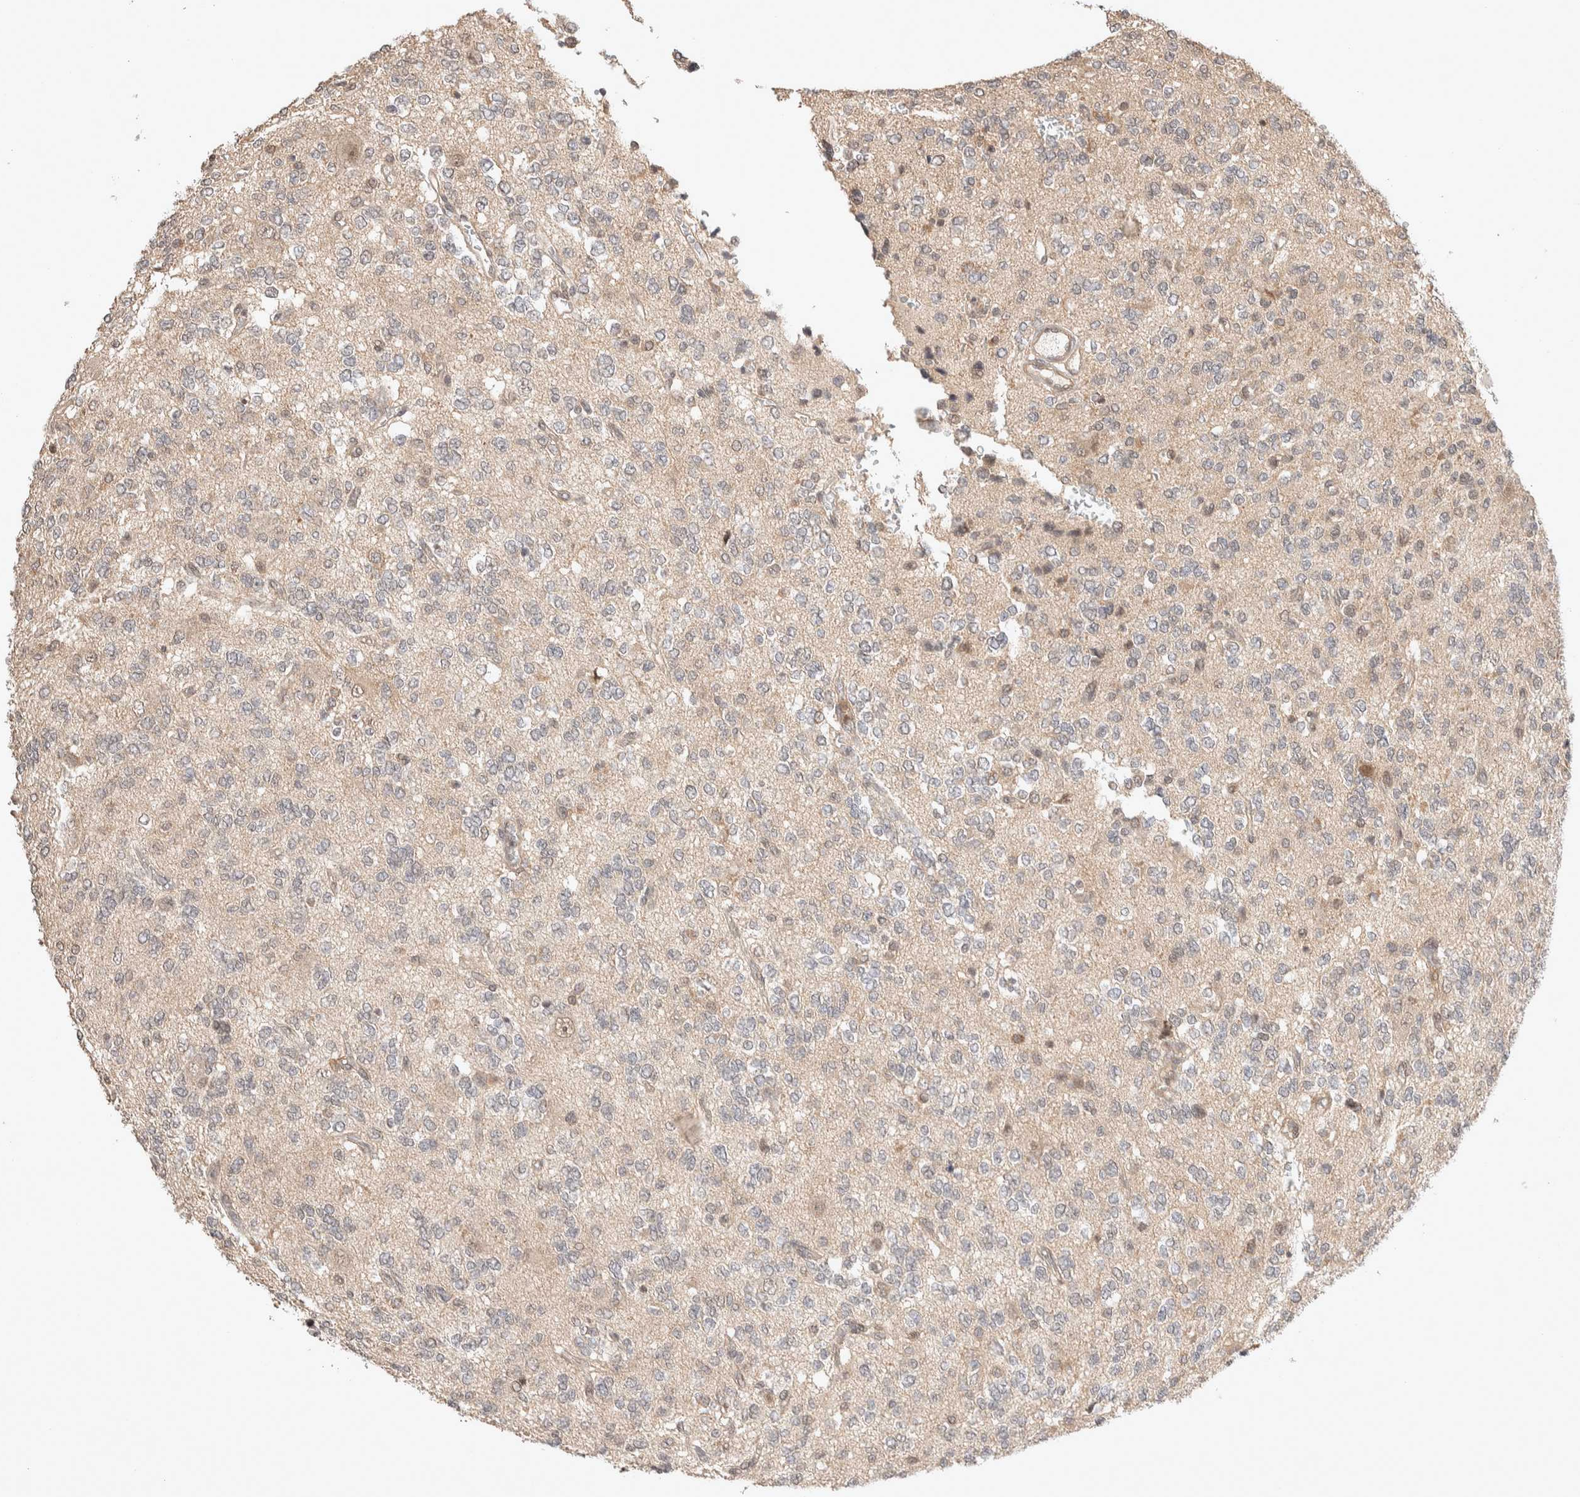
{"staining": {"intensity": "negative", "quantity": "none", "location": "none"}, "tissue": "glioma", "cell_type": "Tumor cells", "image_type": "cancer", "snomed": [{"axis": "morphology", "description": "Glioma, malignant, Low grade"}, {"axis": "topography", "description": "Brain"}], "caption": "IHC of human malignant low-grade glioma shows no positivity in tumor cells.", "gene": "THRA", "patient": {"sex": "male", "age": 38}}